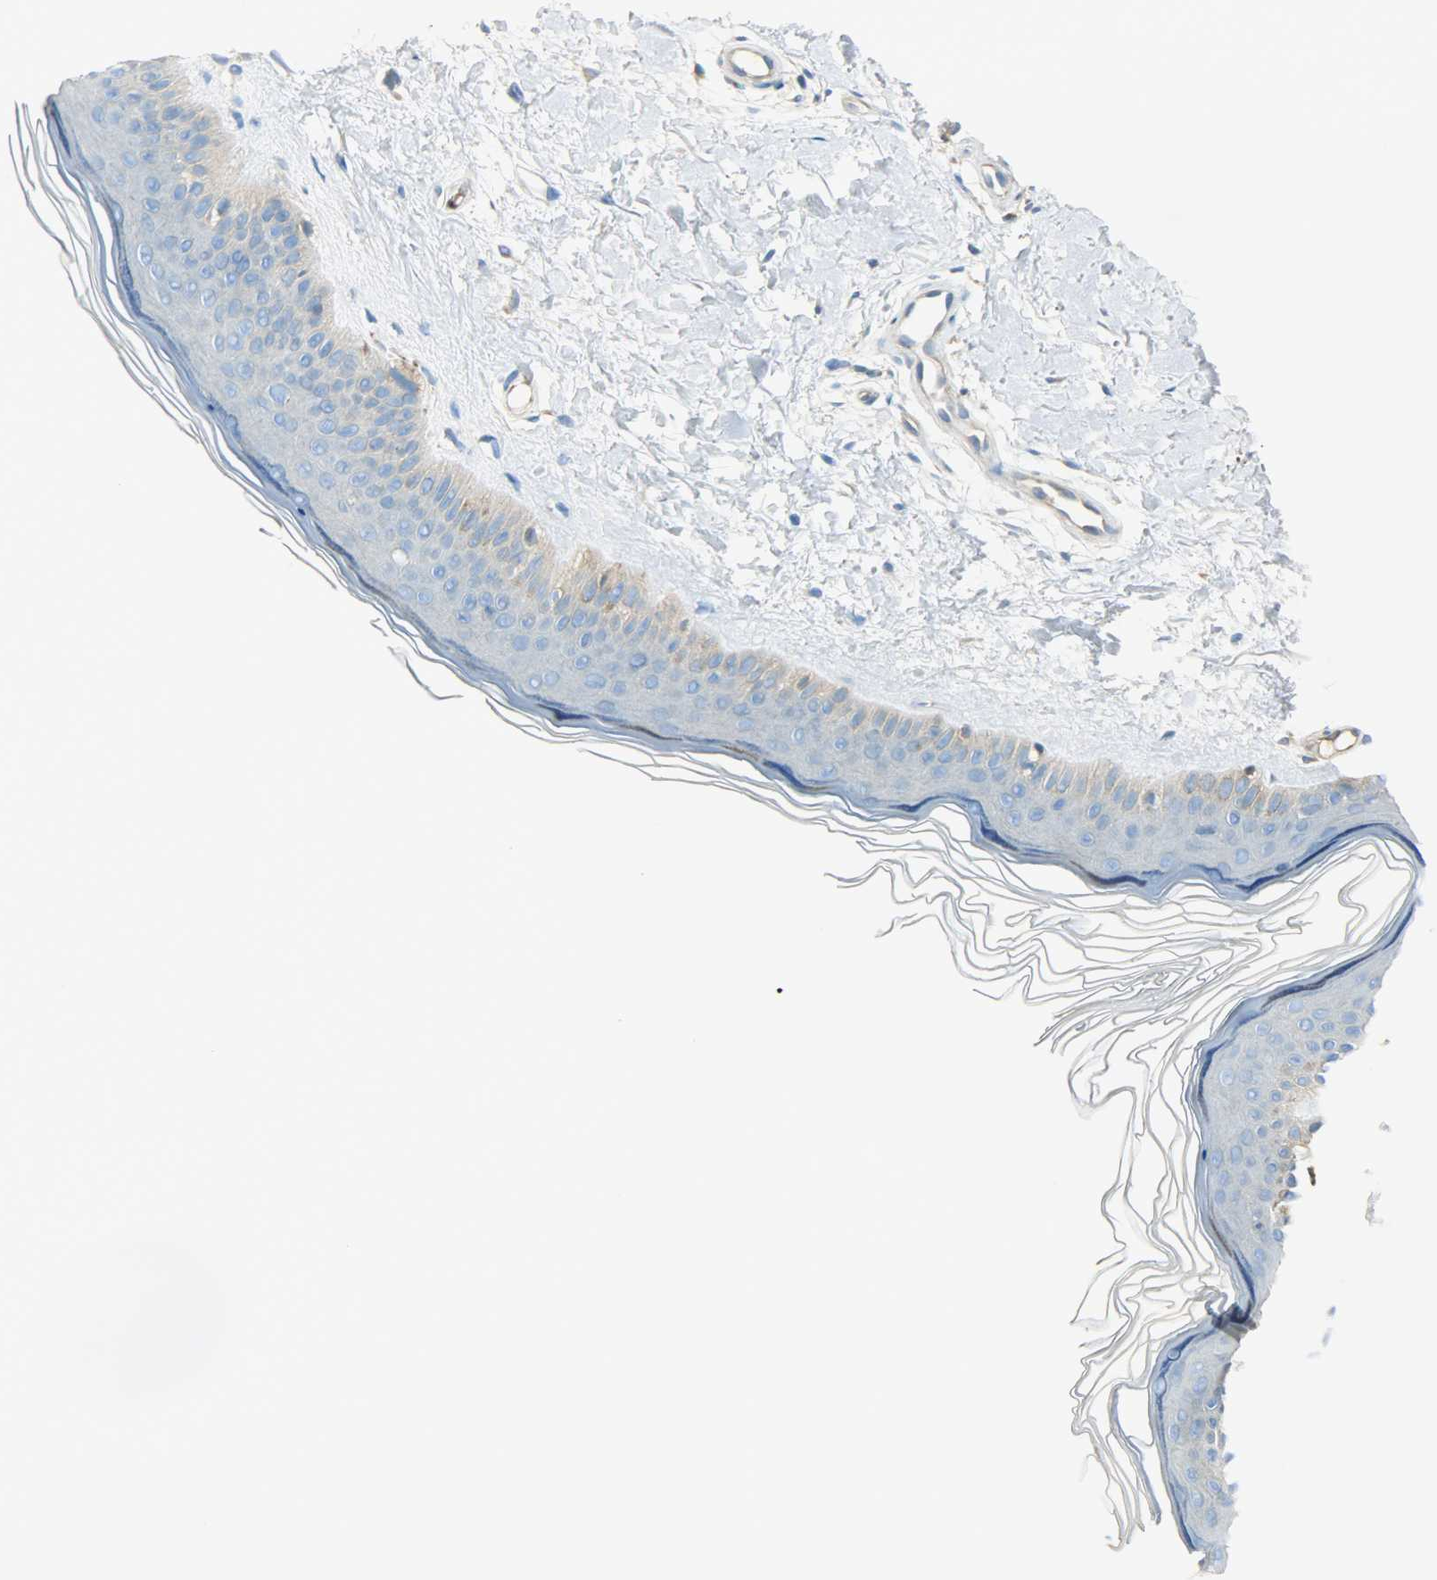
{"staining": {"intensity": "negative", "quantity": "none", "location": "none"}, "tissue": "skin", "cell_type": "Fibroblasts", "image_type": "normal", "snomed": [{"axis": "morphology", "description": "Normal tissue, NOS"}, {"axis": "topography", "description": "Skin"}], "caption": "Image shows no significant protein staining in fibroblasts of benign skin.", "gene": "TSC22D2", "patient": {"sex": "female", "age": 19}}